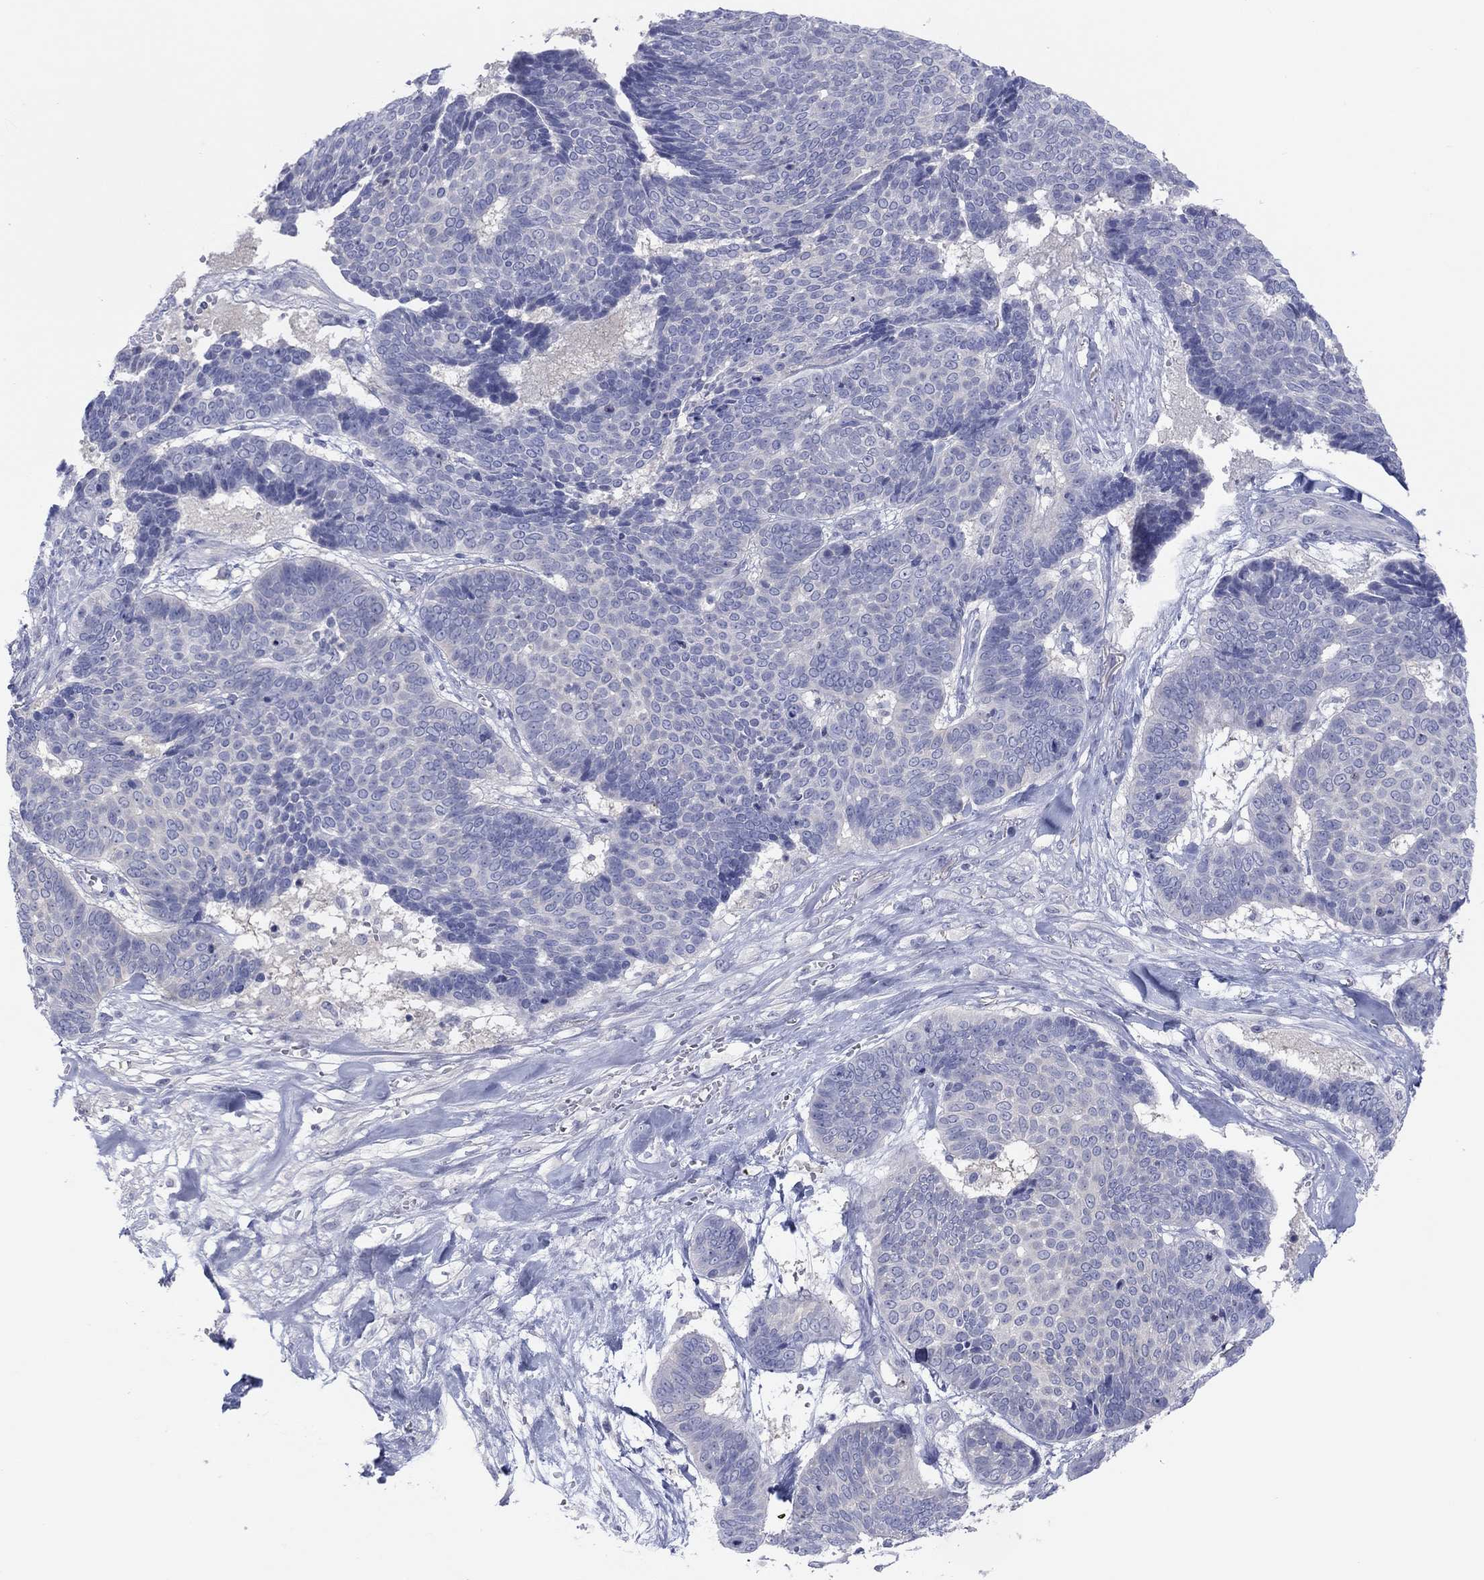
{"staining": {"intensity": "negative", "quantity": "none", "location": "none"}, "tissue": "skin cancer", "cell_type": "Tumor cells", "image_type": "cancer", "snomed": [{"axis": "morphology", "description": "Basal cell carcinoma"}, {"axis": "topography", "description": "Skin"}], "caption": "Tumor cells are negative for brown protein staining in skin cancer (basal cell carcinoma).", "gene": "CPNE6", "patient": {"sex": "male", "age": 86}}